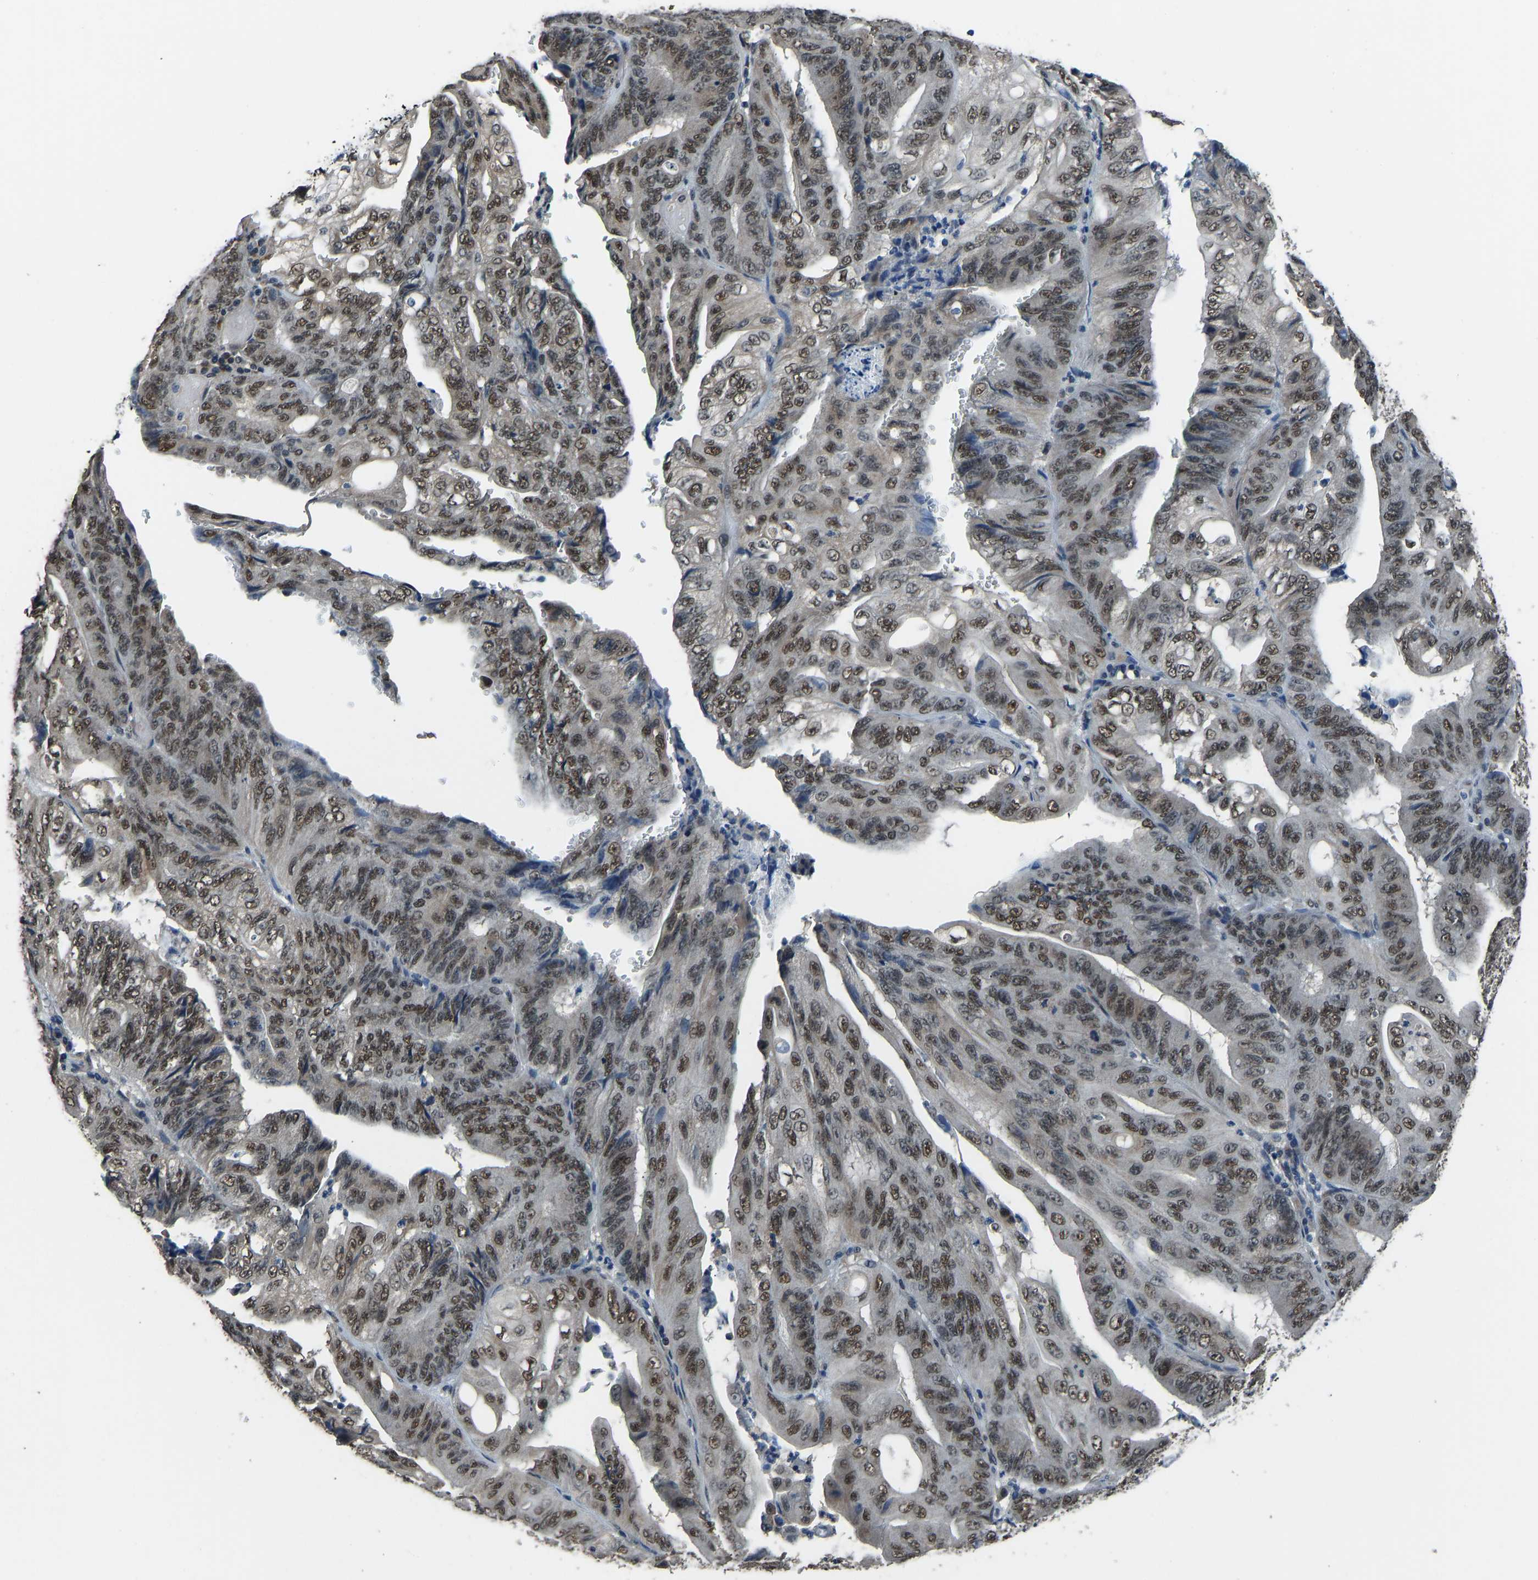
{"staining": {"intensity": "weak", "quantity": ">75%", "location": "nuclear"}, "tissue": "stomach cancer", "cell_type": "Tumor cells", "image_type": "cancer", "snomed": [{"axis": "morphology", "description": "Adenocarcinoma, NOS"}, {"axis": "topography", "description": "Stomach"}], "caption": "Stomach adenocarcinoma tissue exhibits weak nuclear positivity in approximately >75% of tumor cells The protein of interest is shown in brown color, while the nuclei are stained blue.", "gene": "TOX4", "patient": {"sex": "female", "age": 73}}